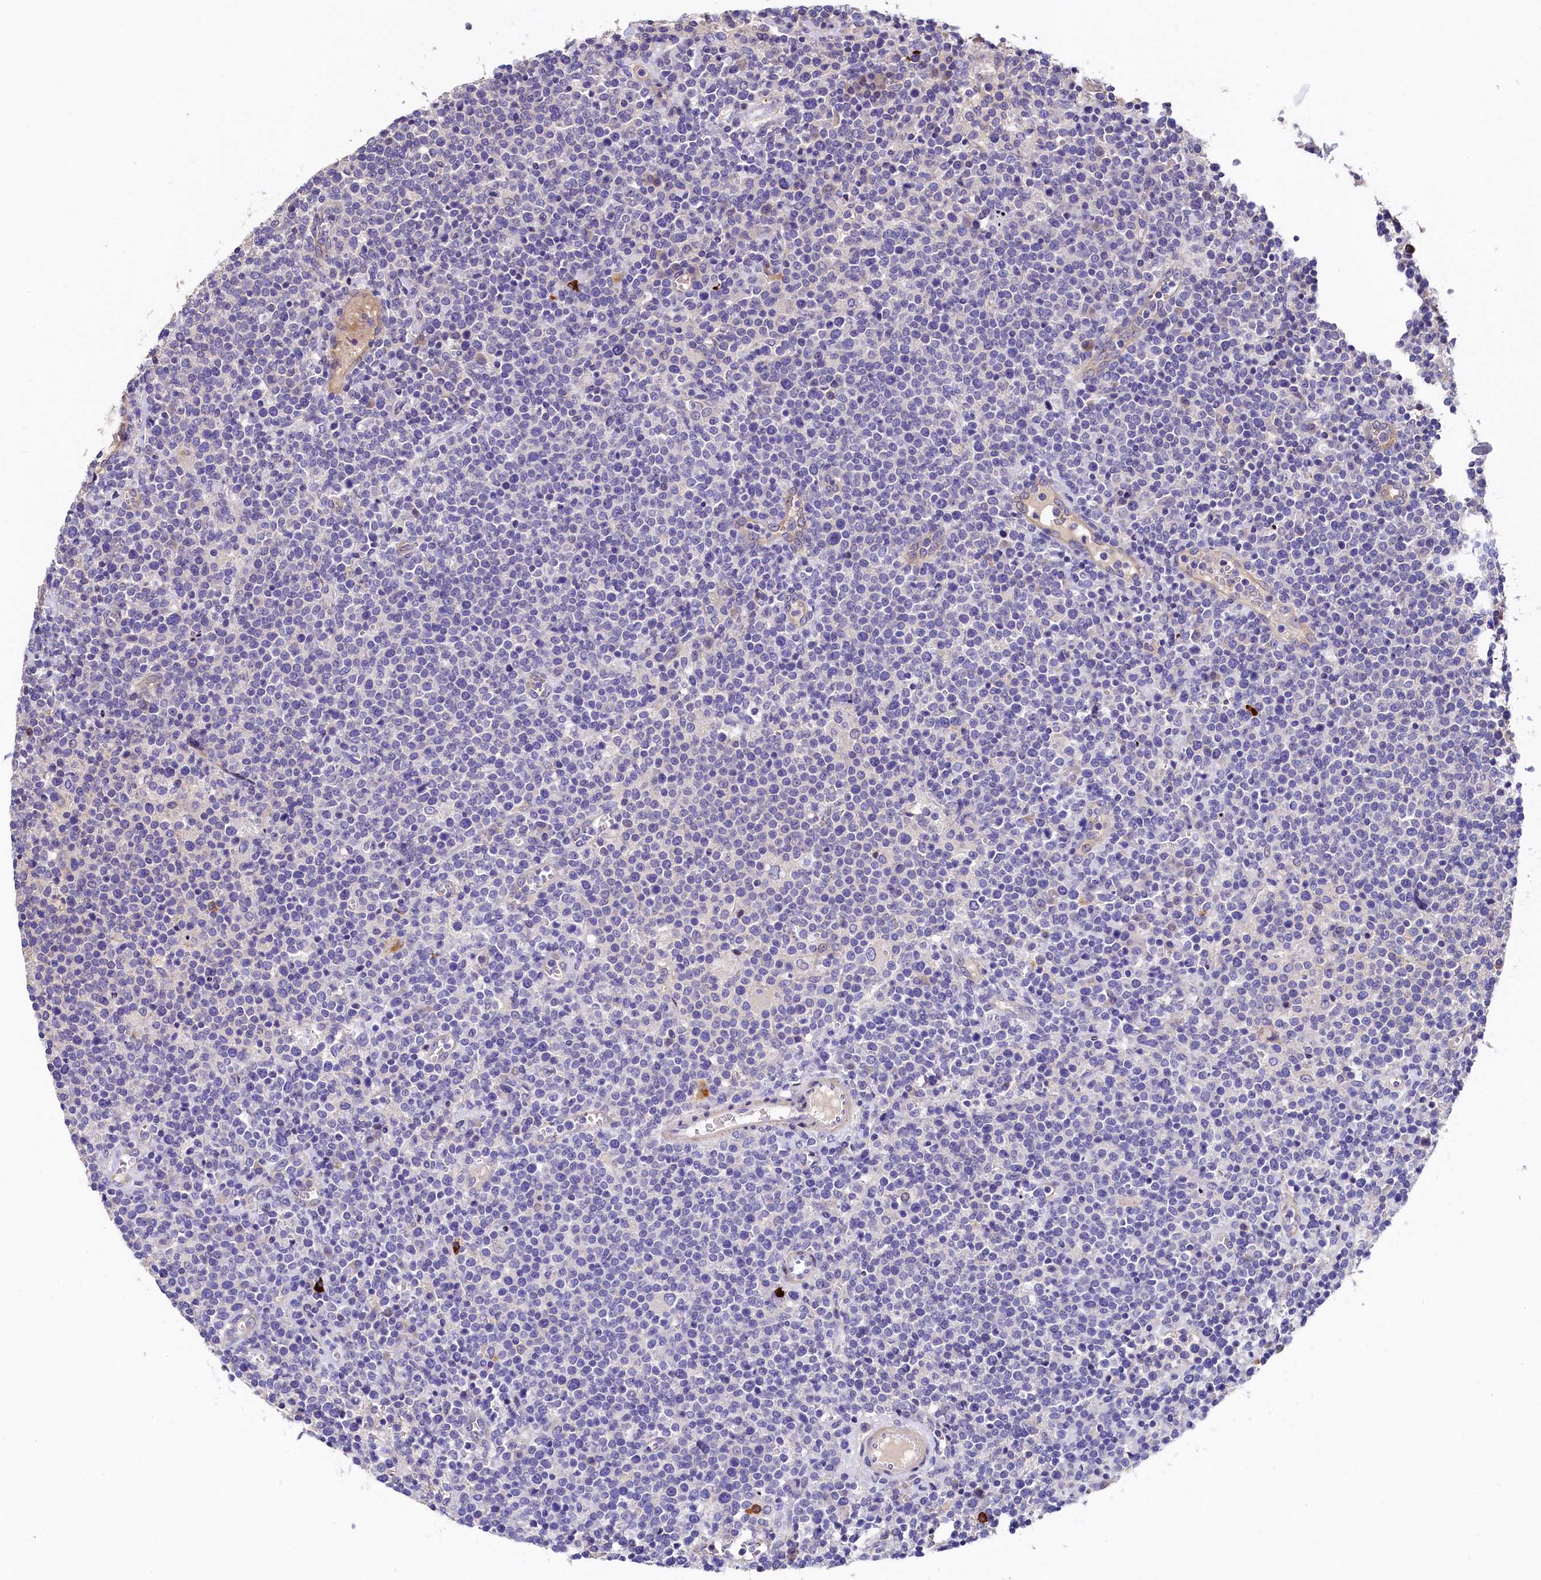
{"staining": {"intensity": "negative", "quantity": "none", "location": "none"}, "tissue": "lymphoma", "cell_type": "Tumor cells", "image_type": "cancer", "snomed": [{"axis": "morphology", "description": "Malignant lymphoma, non-Hodgkin's type, High grade"}, {"axis": "topography", "description": "Lymph node"}], "caption": "Lymphoma was stained to show a protein in brown. There is no significant positivity in tumor cells.", "gene": "EPS8L2", "patient": {"sex": "male", "age": 61}}